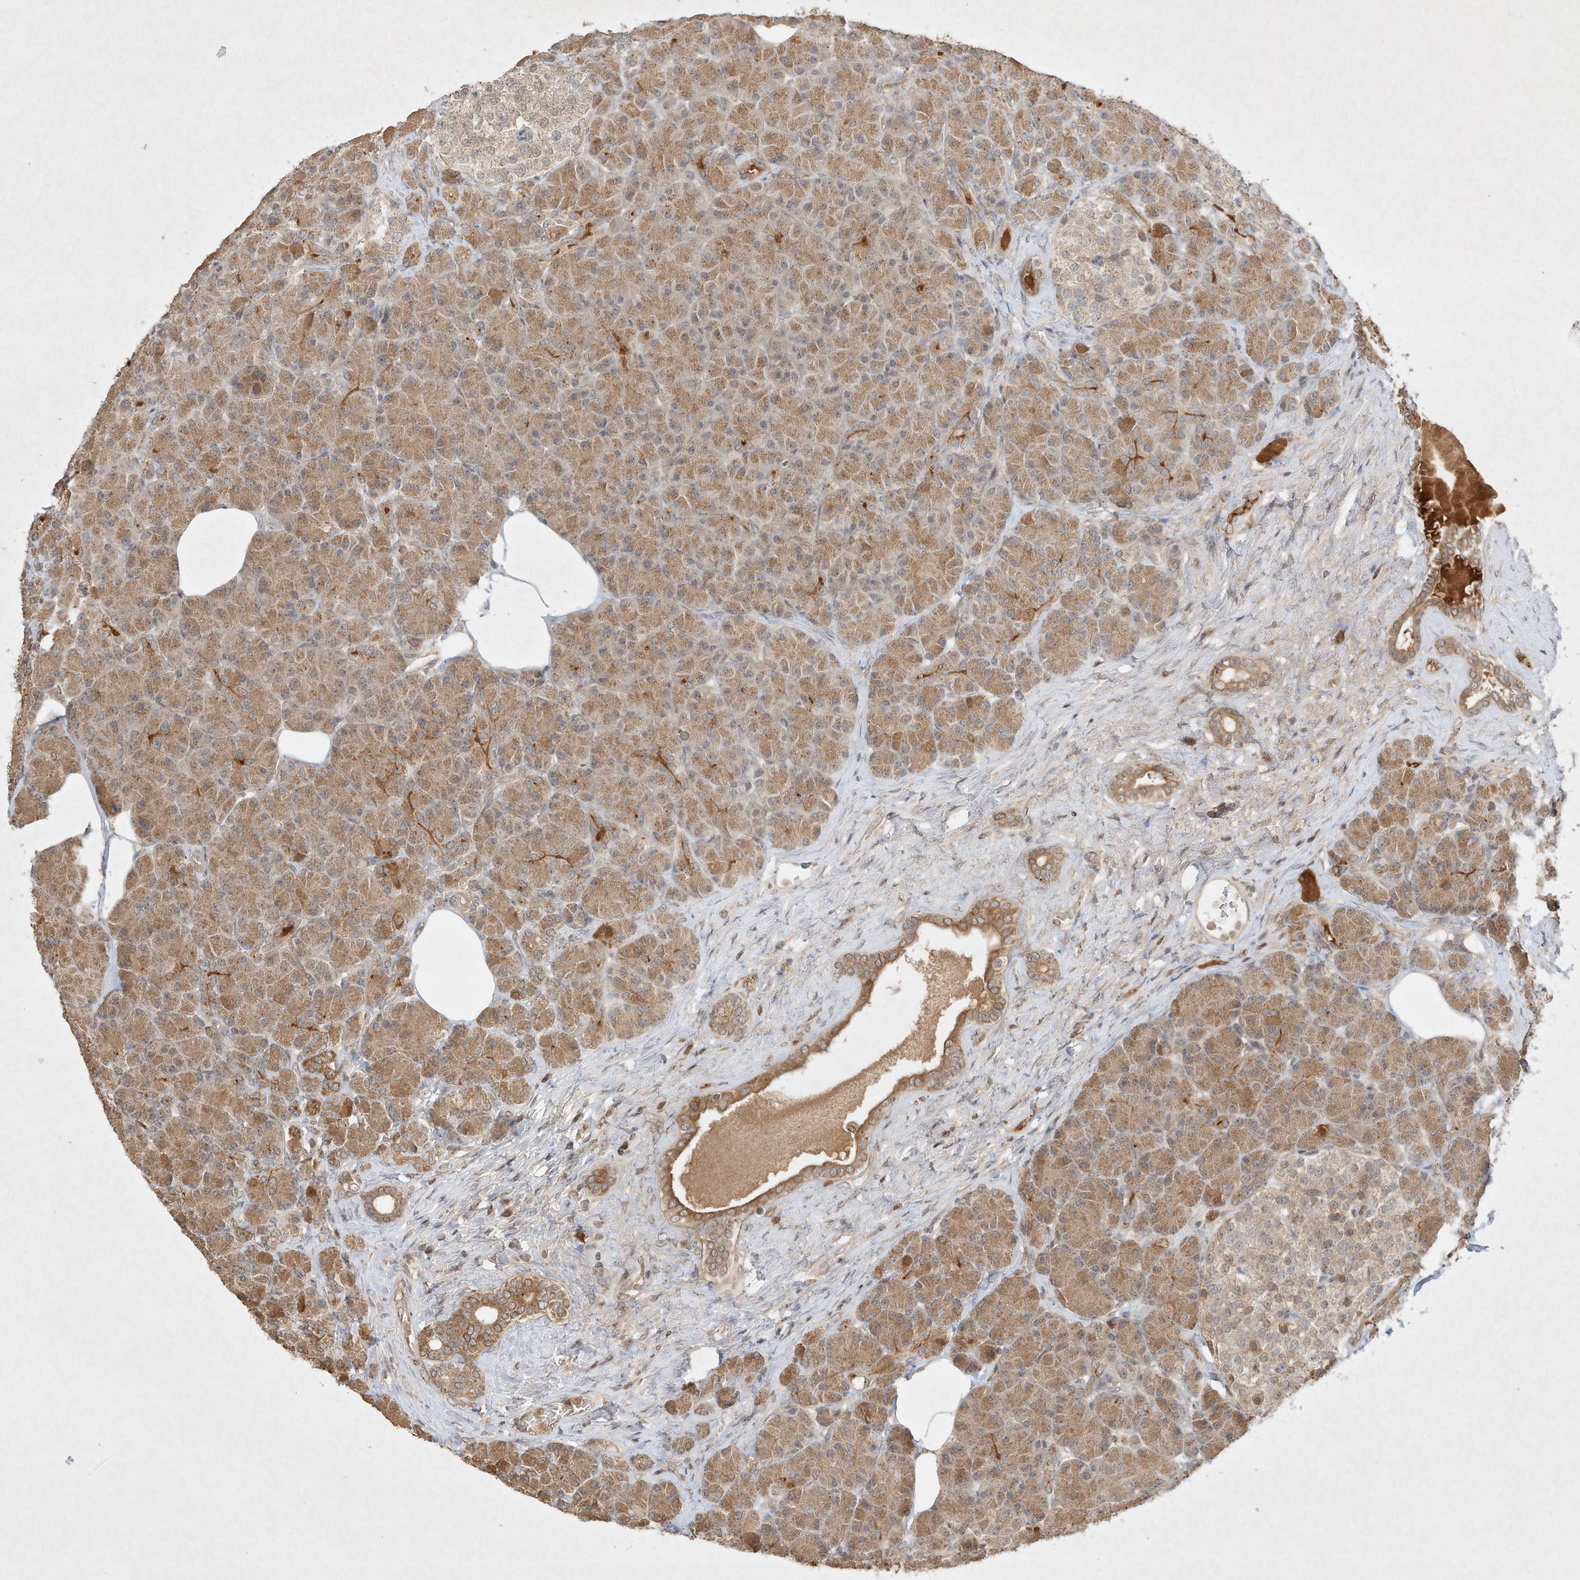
{"staining": {"intensity": "moderate", "quantity": ">75%", "location": "cytoplasmic/membranous"}, "tissue": "pancreas", "cell_type": "Exocrine glandular cells", "image_type": "normal", "snomed": [{"axis": "morphology", "description": "Normal tissue, NOS"}, {"axis": "topography", "description": "Pancreas"}], "caption": "Immunohistochemical staining of unremarkable pancreas reveals medium levels of moderate cytoplasmic/membranous expression in about >75% of exocrine glandular cells.", "gene": "BTRC", "patient": {"sex": "female", "age": 43}}